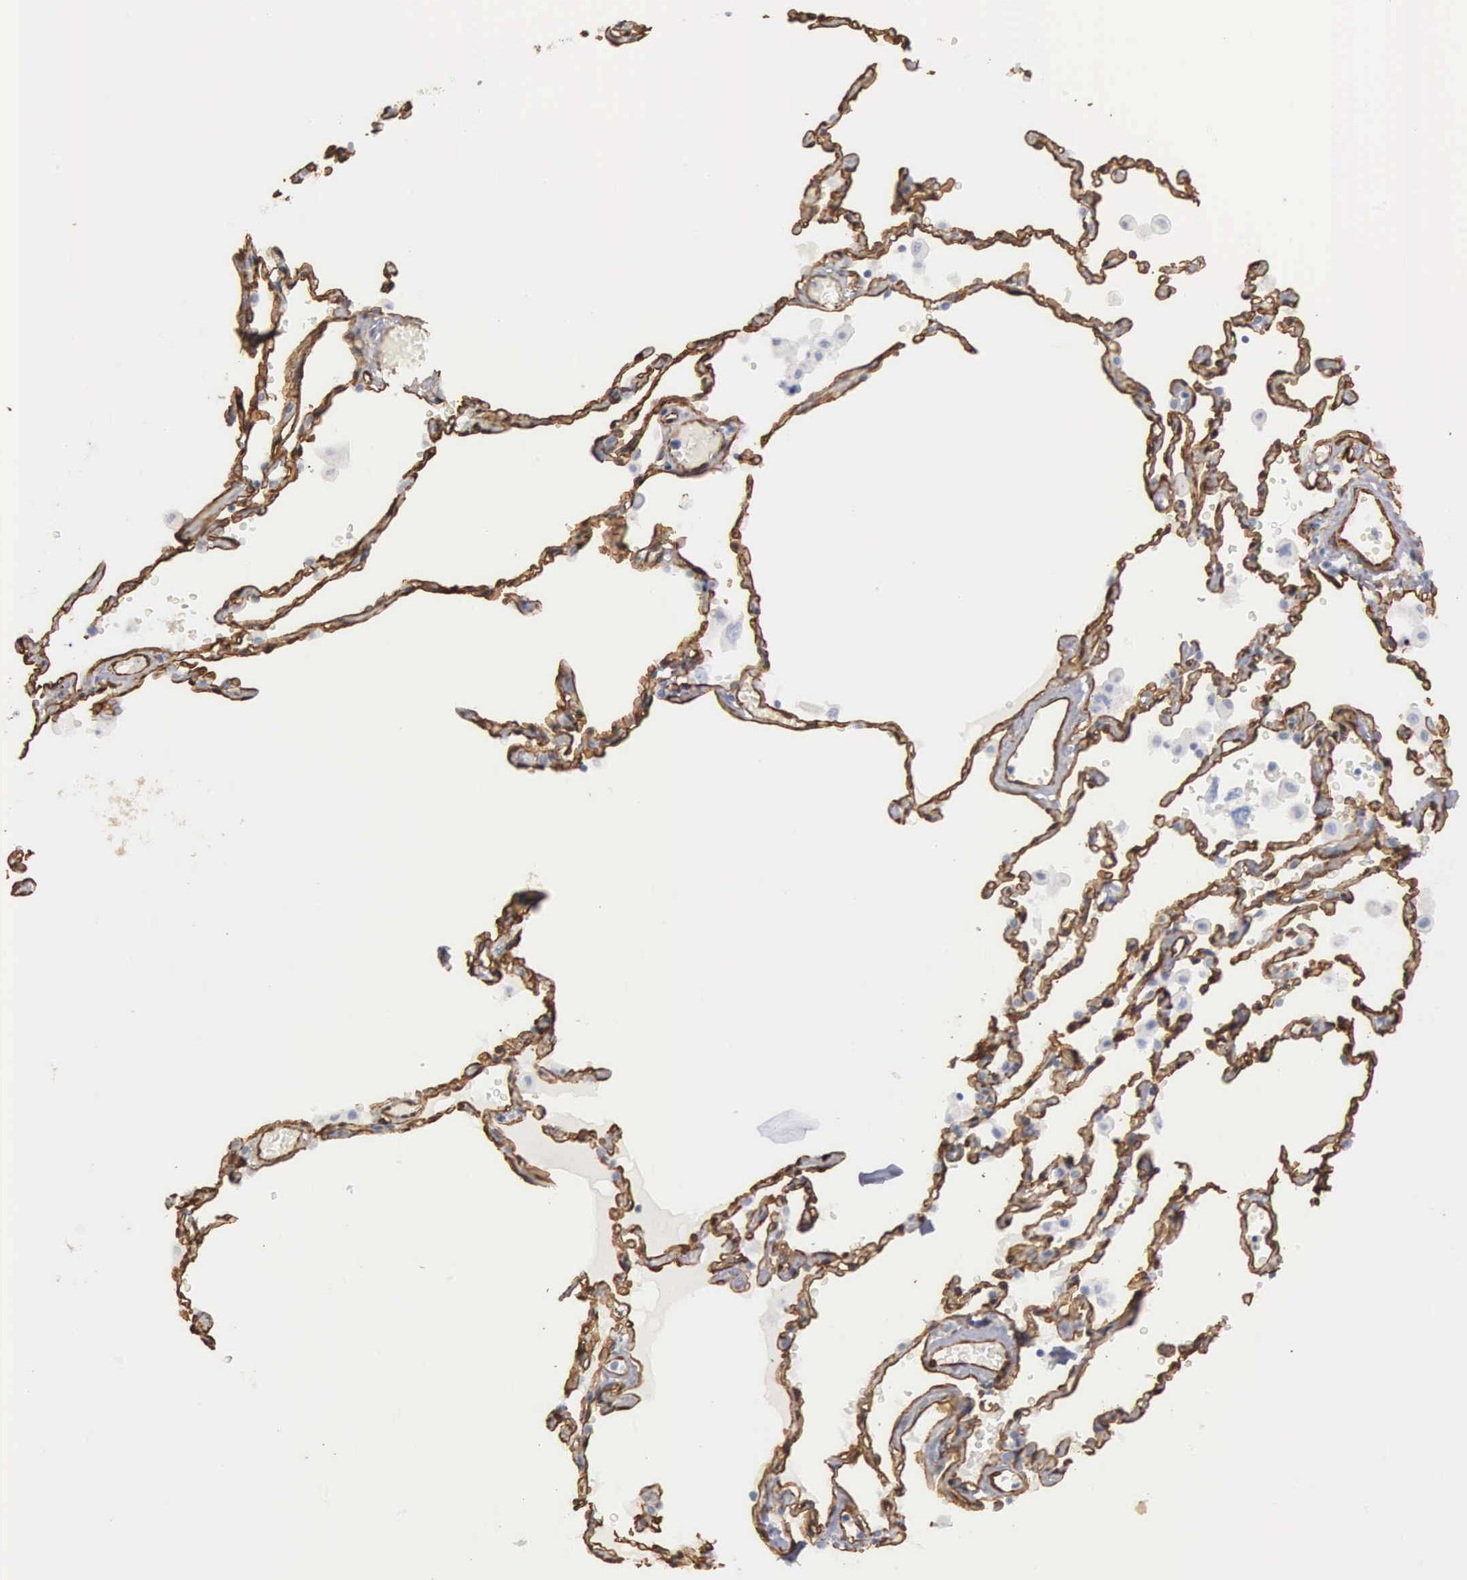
{"staining": {"intensity": "negative", "quantity": "none", "location": "none"}, "tissue": "lung cancer", "cell_type": "Tumor cells", "image_type": "cancer", "snomed": [{"axis": "morphology", "description": "Adenocarcinoma, NOS"}, {"axis": "topography", "description": "Lung"}], "caption": "Tumor cells are negative for protein expression in human lung cancer.", "gene": "MAGEB10", "patient": {"sex": "male", "age": 64}}